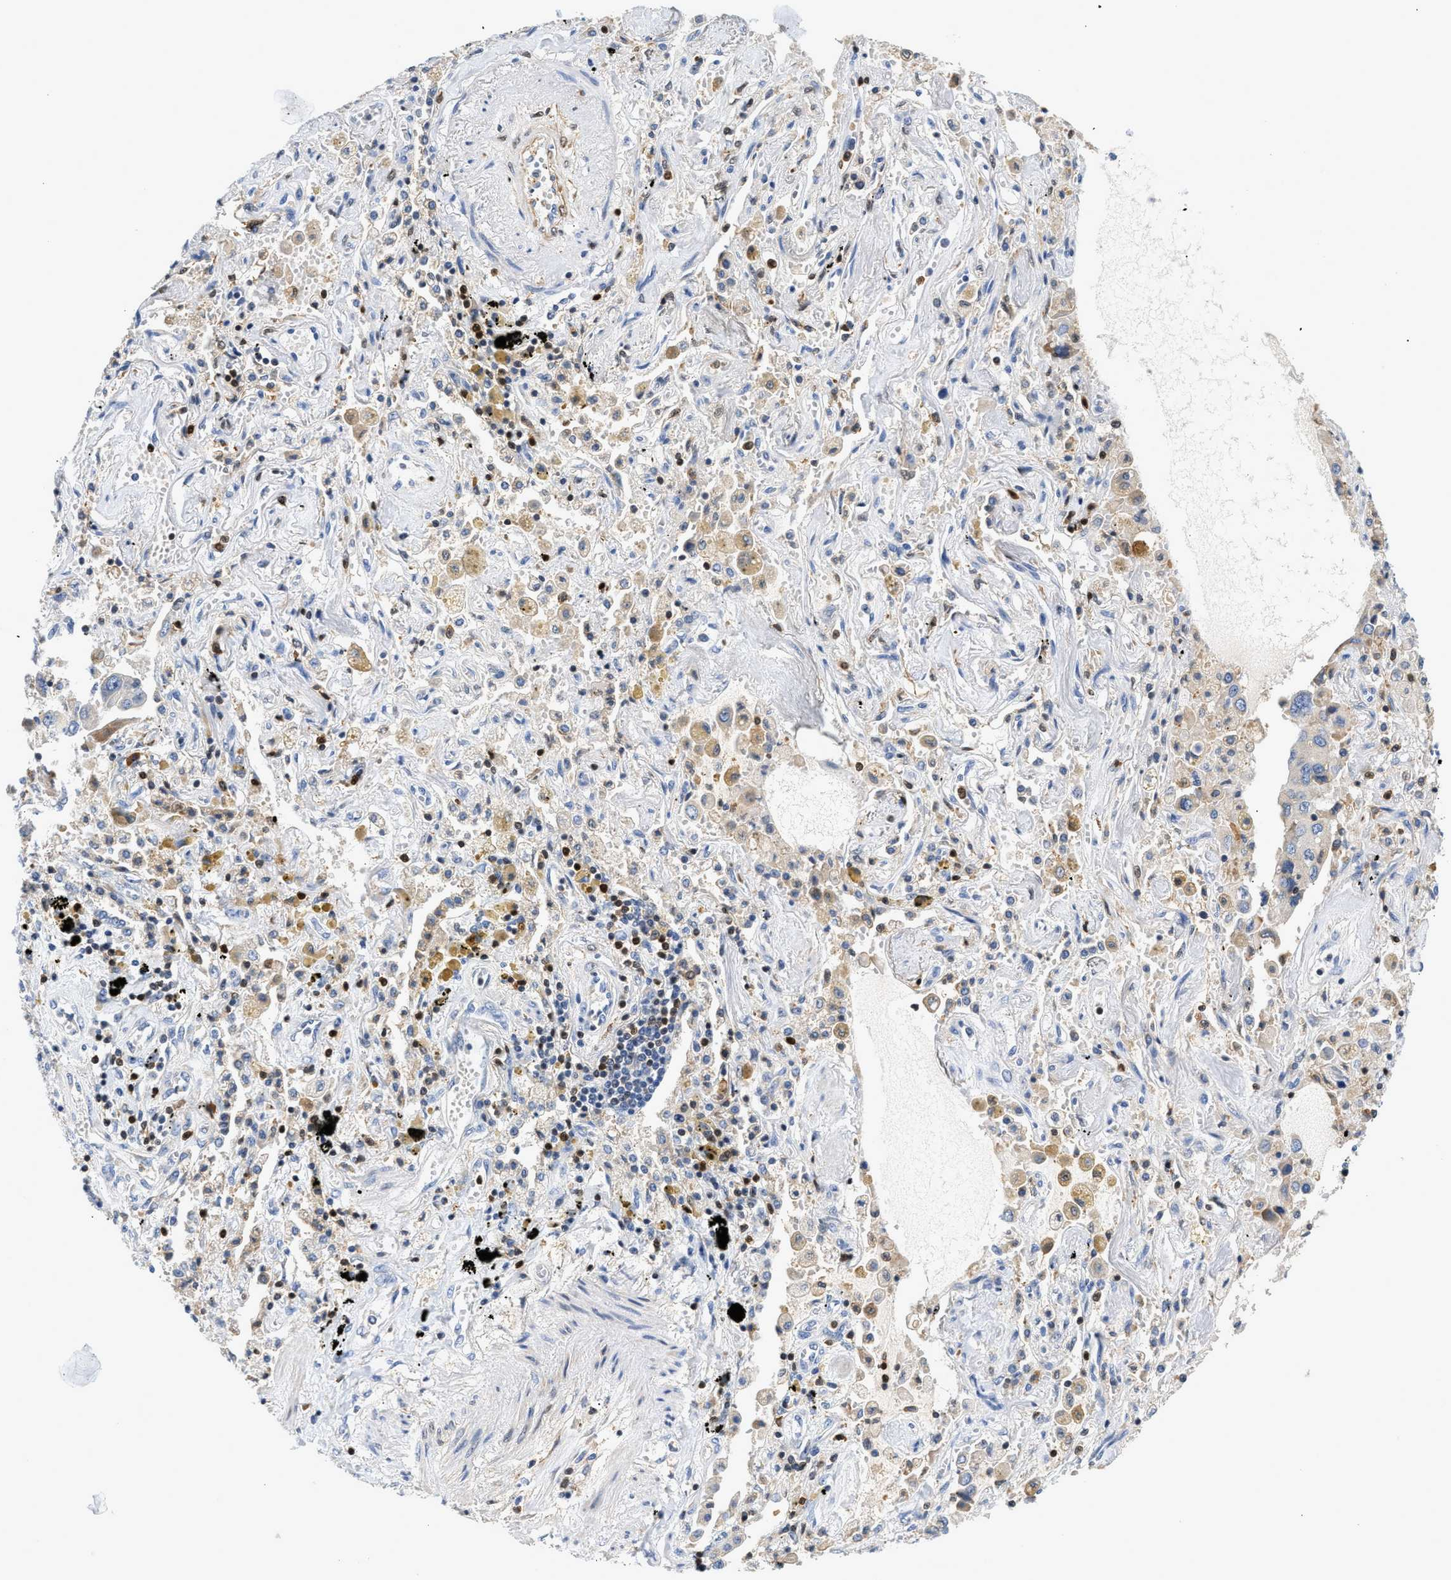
{"staining": {"intensity": "negative", "quantity": "none", "location": "none"}, "tissue": "lung cancer", "cell_type": "Tumor cells", "image_type": "cancer", "snomed": [{"axis": "morphology", "description": "Adenocarcinoma, NOS"}, {"axis": "topography", "description": "Lung"}], "caption": "IHC histopathology image of neoplastic tissue: human lung adenocarcinoma stained with DAB (3,3'-diaminobenzidine) shows no significant protein expression in tumor cells. Brightfield microscopy of IHC stained with DAB (3,3'-diaminobenzidine) (brown) and hematoxylin (blue), captured at high magnification.", "gene": "SLIT2", "patient": {"sex": "female", "age": 65}}